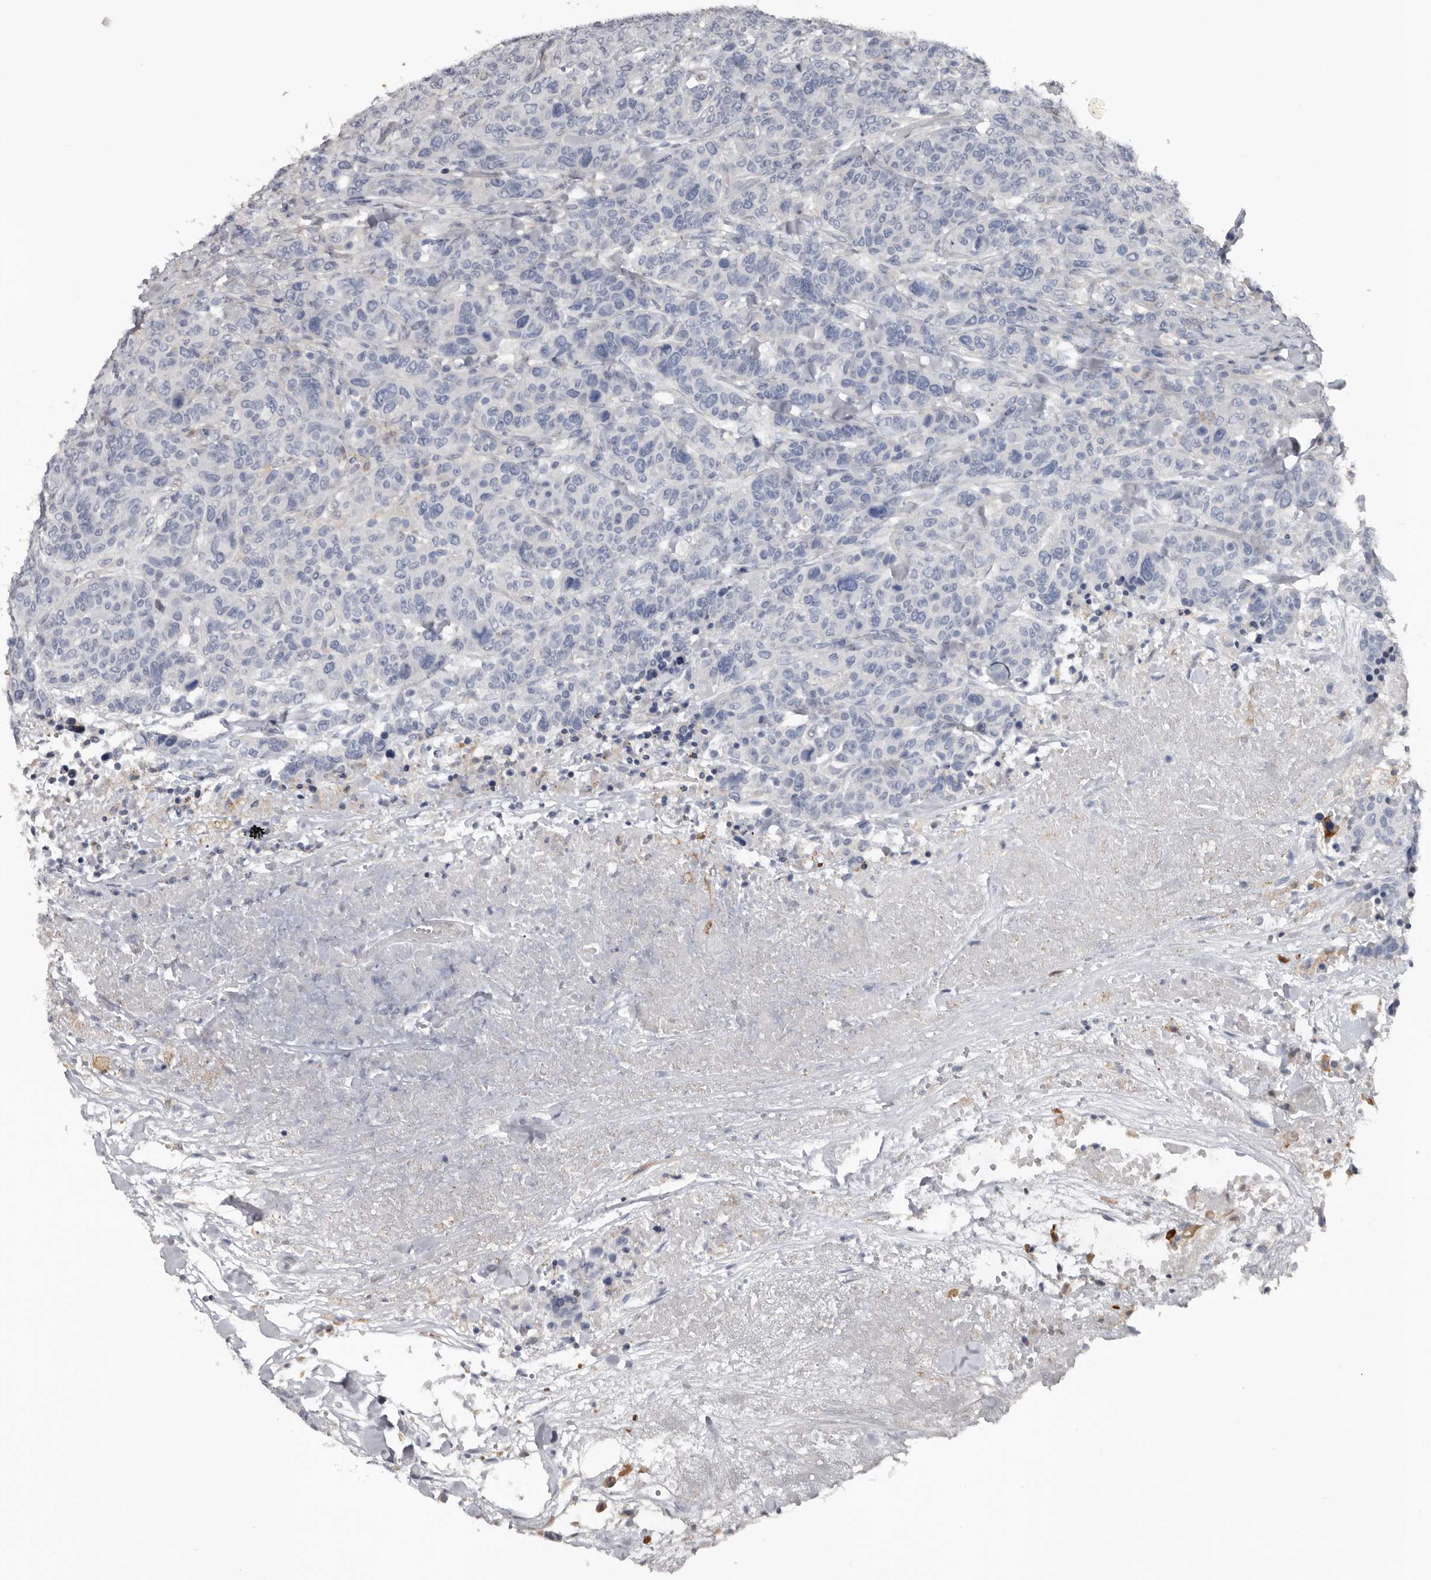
{"staining": {"intensity": "negative", "quantity": "none", "location": "none"}, "tissue": "breast cancer", "cell_type": "Tumor cells", "image_type": "cancer", "snomed": [{"axis": "morphology", "description": "Duct carcinoma"}, {"axis": "topography", "description": "Breast"}], "caption": "IHC micrograph of neoplastic tissue: human infiltrating ductal carcinoma (breast) stained with DAB (3,3'-diaminobenzidine) demonstrates no significant protein expression in tumor cells.", "gene": "FABP7", "patient": {"sex": "female", "age": 37}}